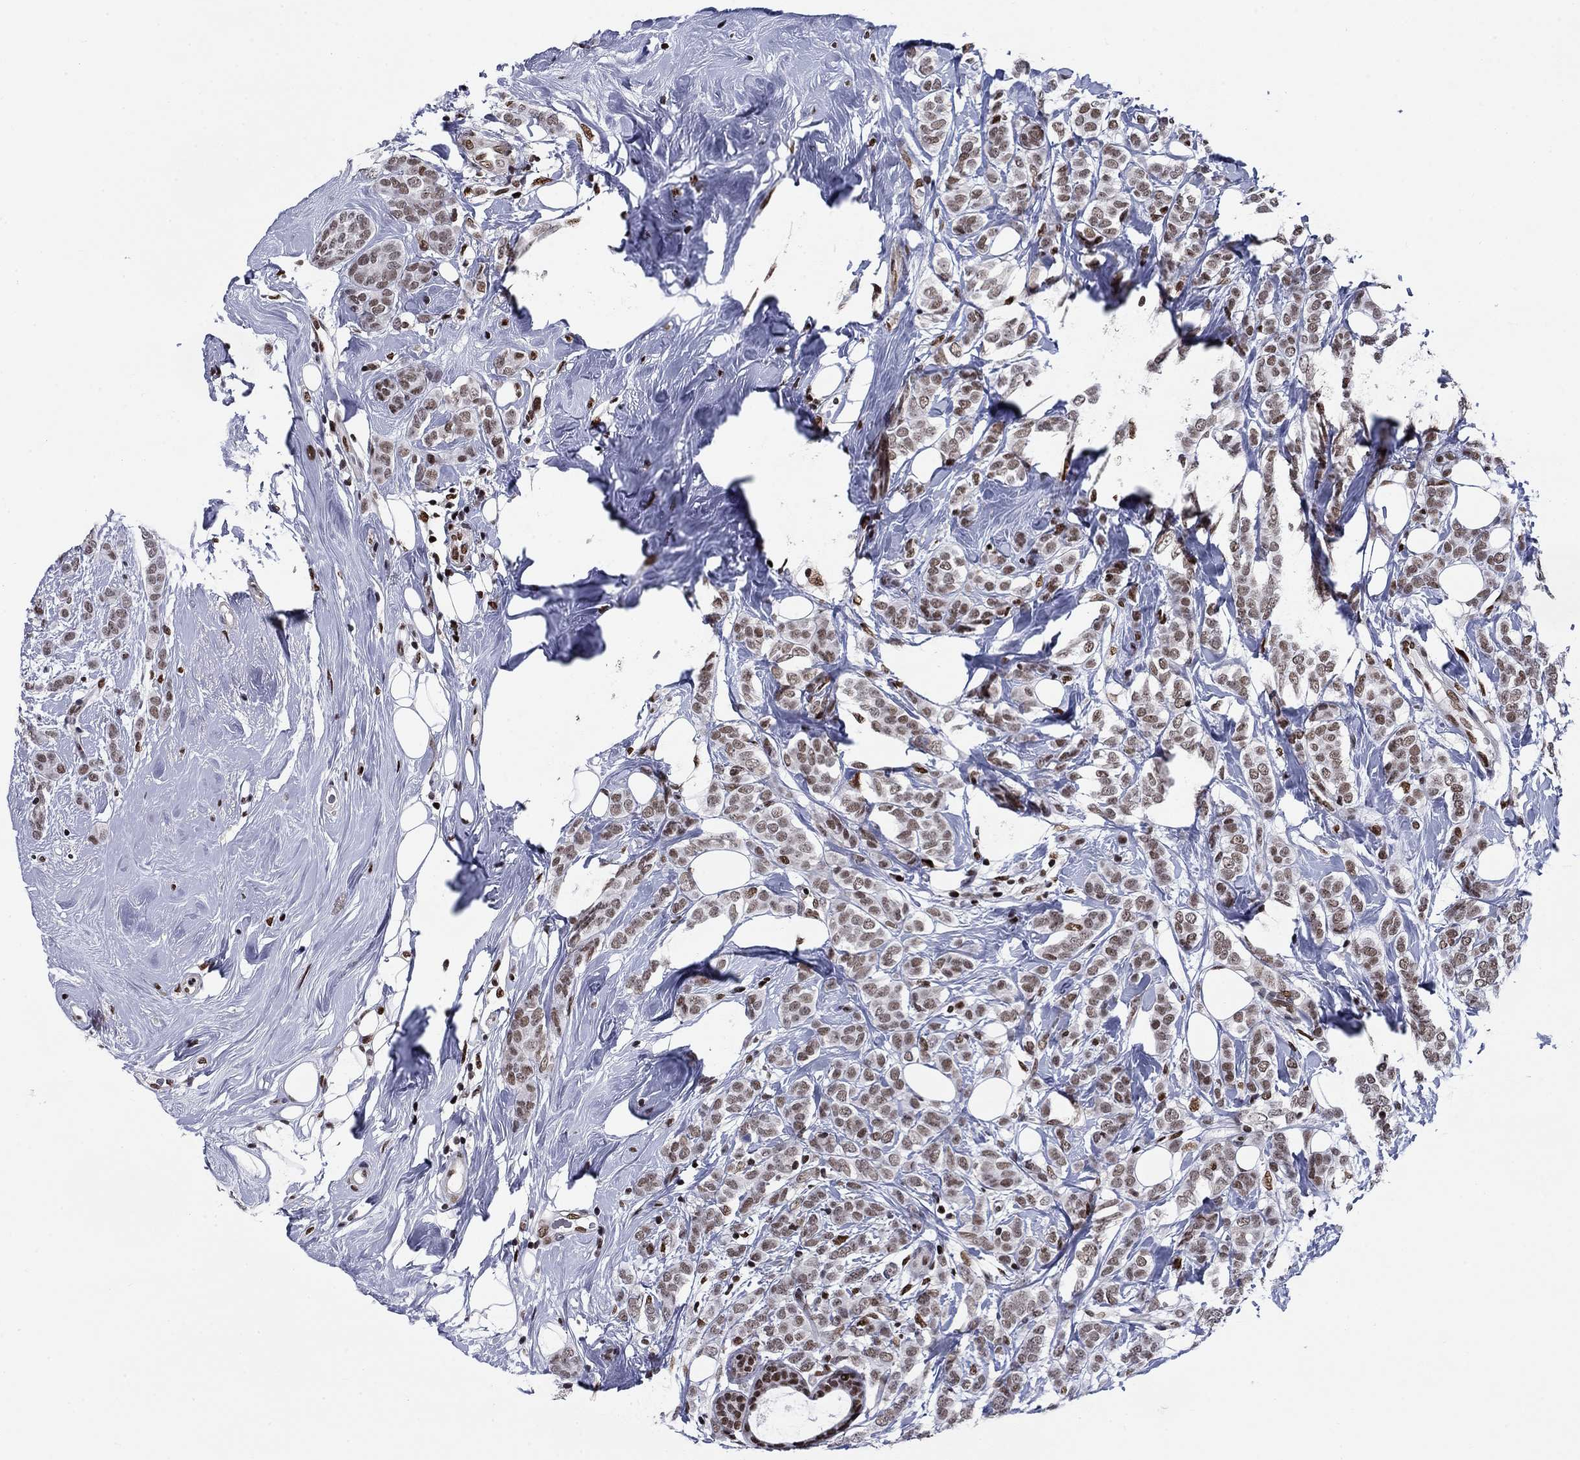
{"staining": {"intensity": "moderate", "quantity": ">75%", "location": "nuclear"}, "tissue": "breast cancer", "cell_type": "Tumor cells", "image_type": "cancer", "snomed": [{"axis": "morphology", "description": "Lobular carcinoma"}, {"axis": "topography", "description": "Breast"}], "caption": "Breast cancer (lobular carcinoma) stained with DAB immunohistochemistry (IHC) shows medium levels of moderate nuclear staining in approximately >75% of tumor cells.", "gene": "RPRD1B", "patient": {"sex": "female", "age": 49}}